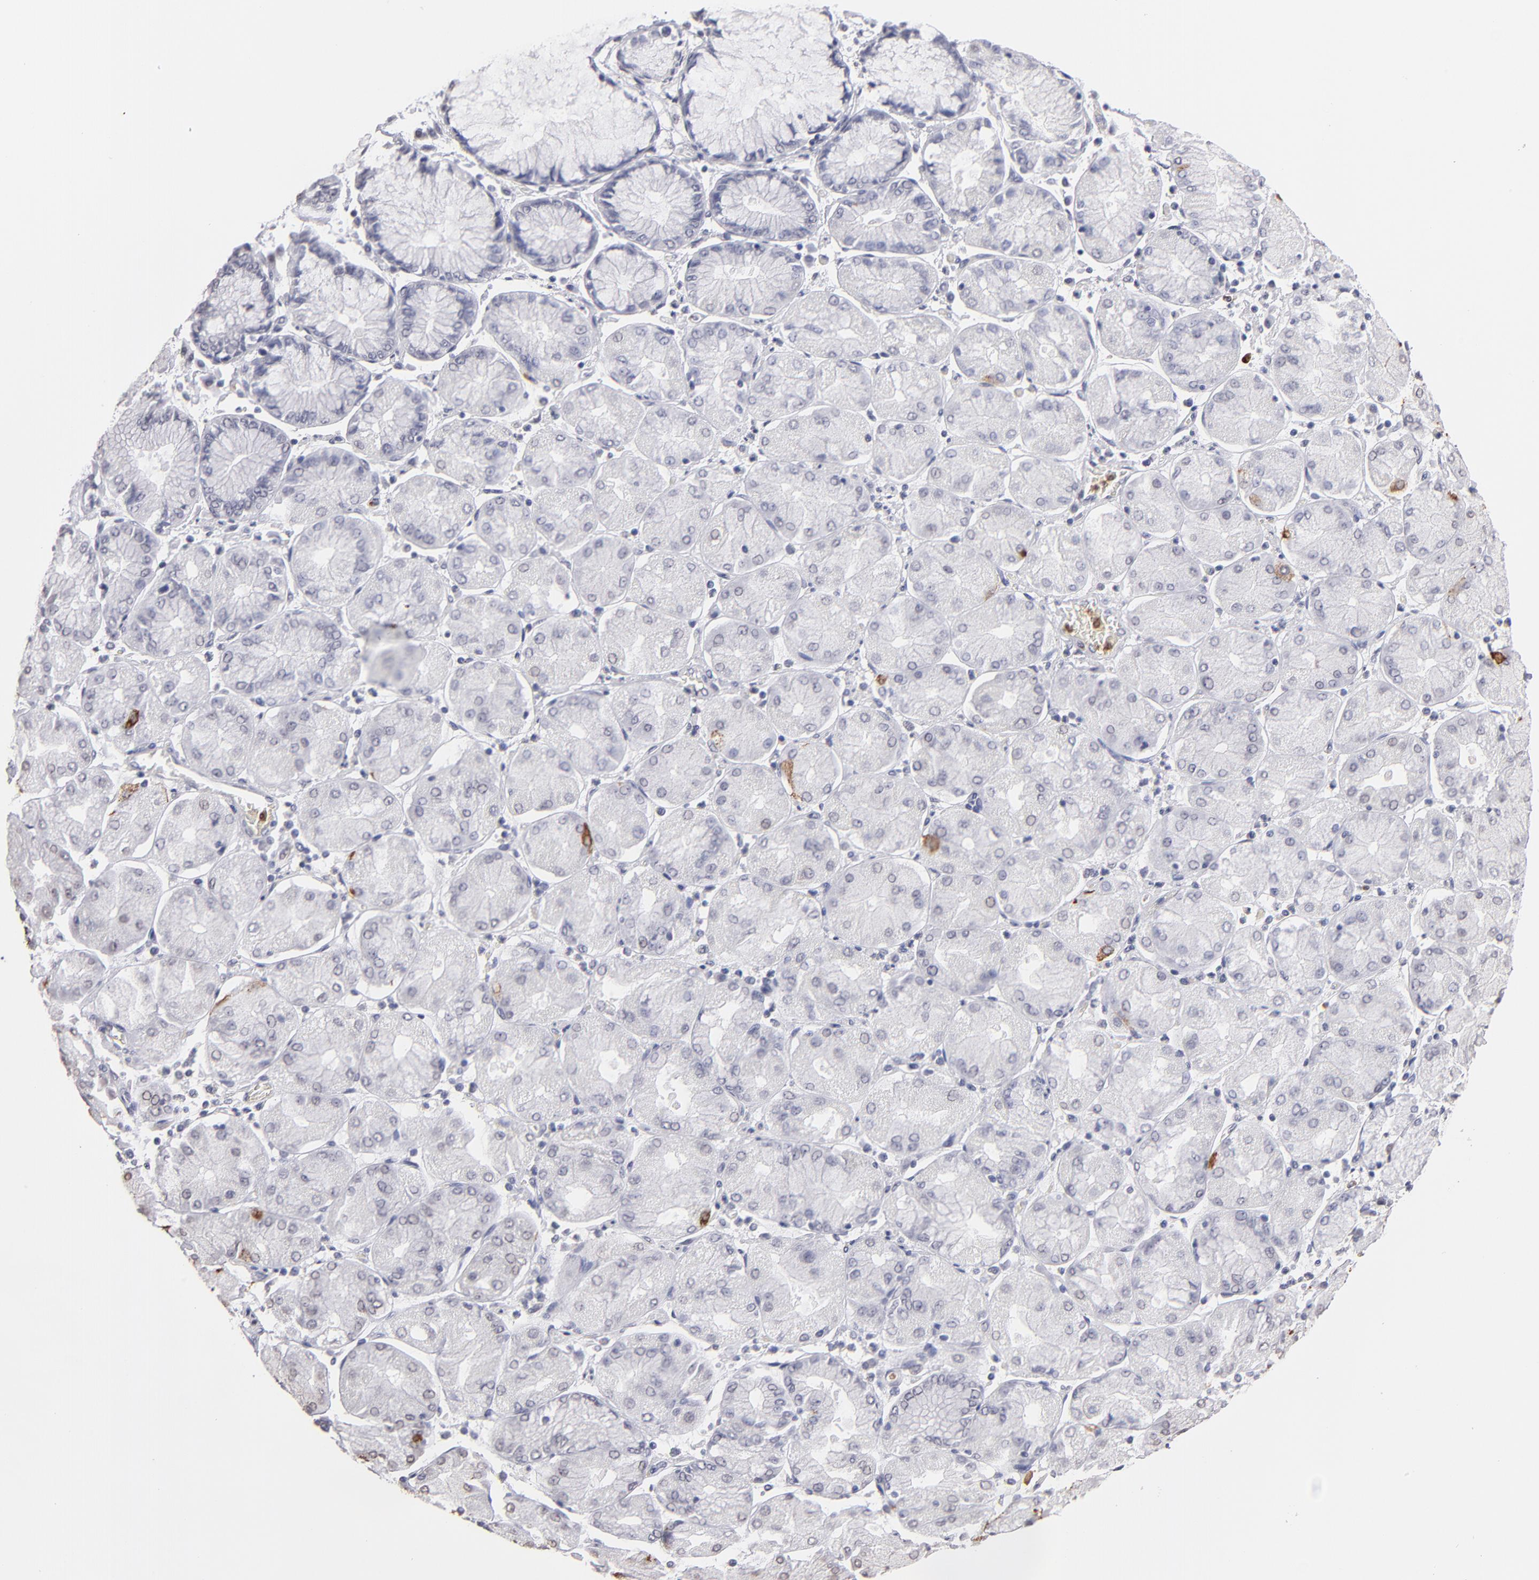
{"staining": {"intensity": "strong", "quantity": "<25%", "location": "cytoplasmic/membranous"}, "tissue": "stomach cancer", "cell_type": "Tumor cells", "image_type": "cancer", "snomed": [{"axis": "morphology", "description": "Normal tissue, NOS"}, {"axis": "morphology", "description": "Adenocarcinoma, NOS"}, {"axis": "topography", "description": "Stomach, upper"}, {"axis": "topography", "description": "Stomach"}], "caption": "About <25% of tumor cells in human stomach cancer (adenocarcinoma) display strong cytoplasmic/membranous protein expression as visualized by brown immunohistochemical staining.", "gene": "MGAM", "patient": {"sex": "male", "age": 59}}